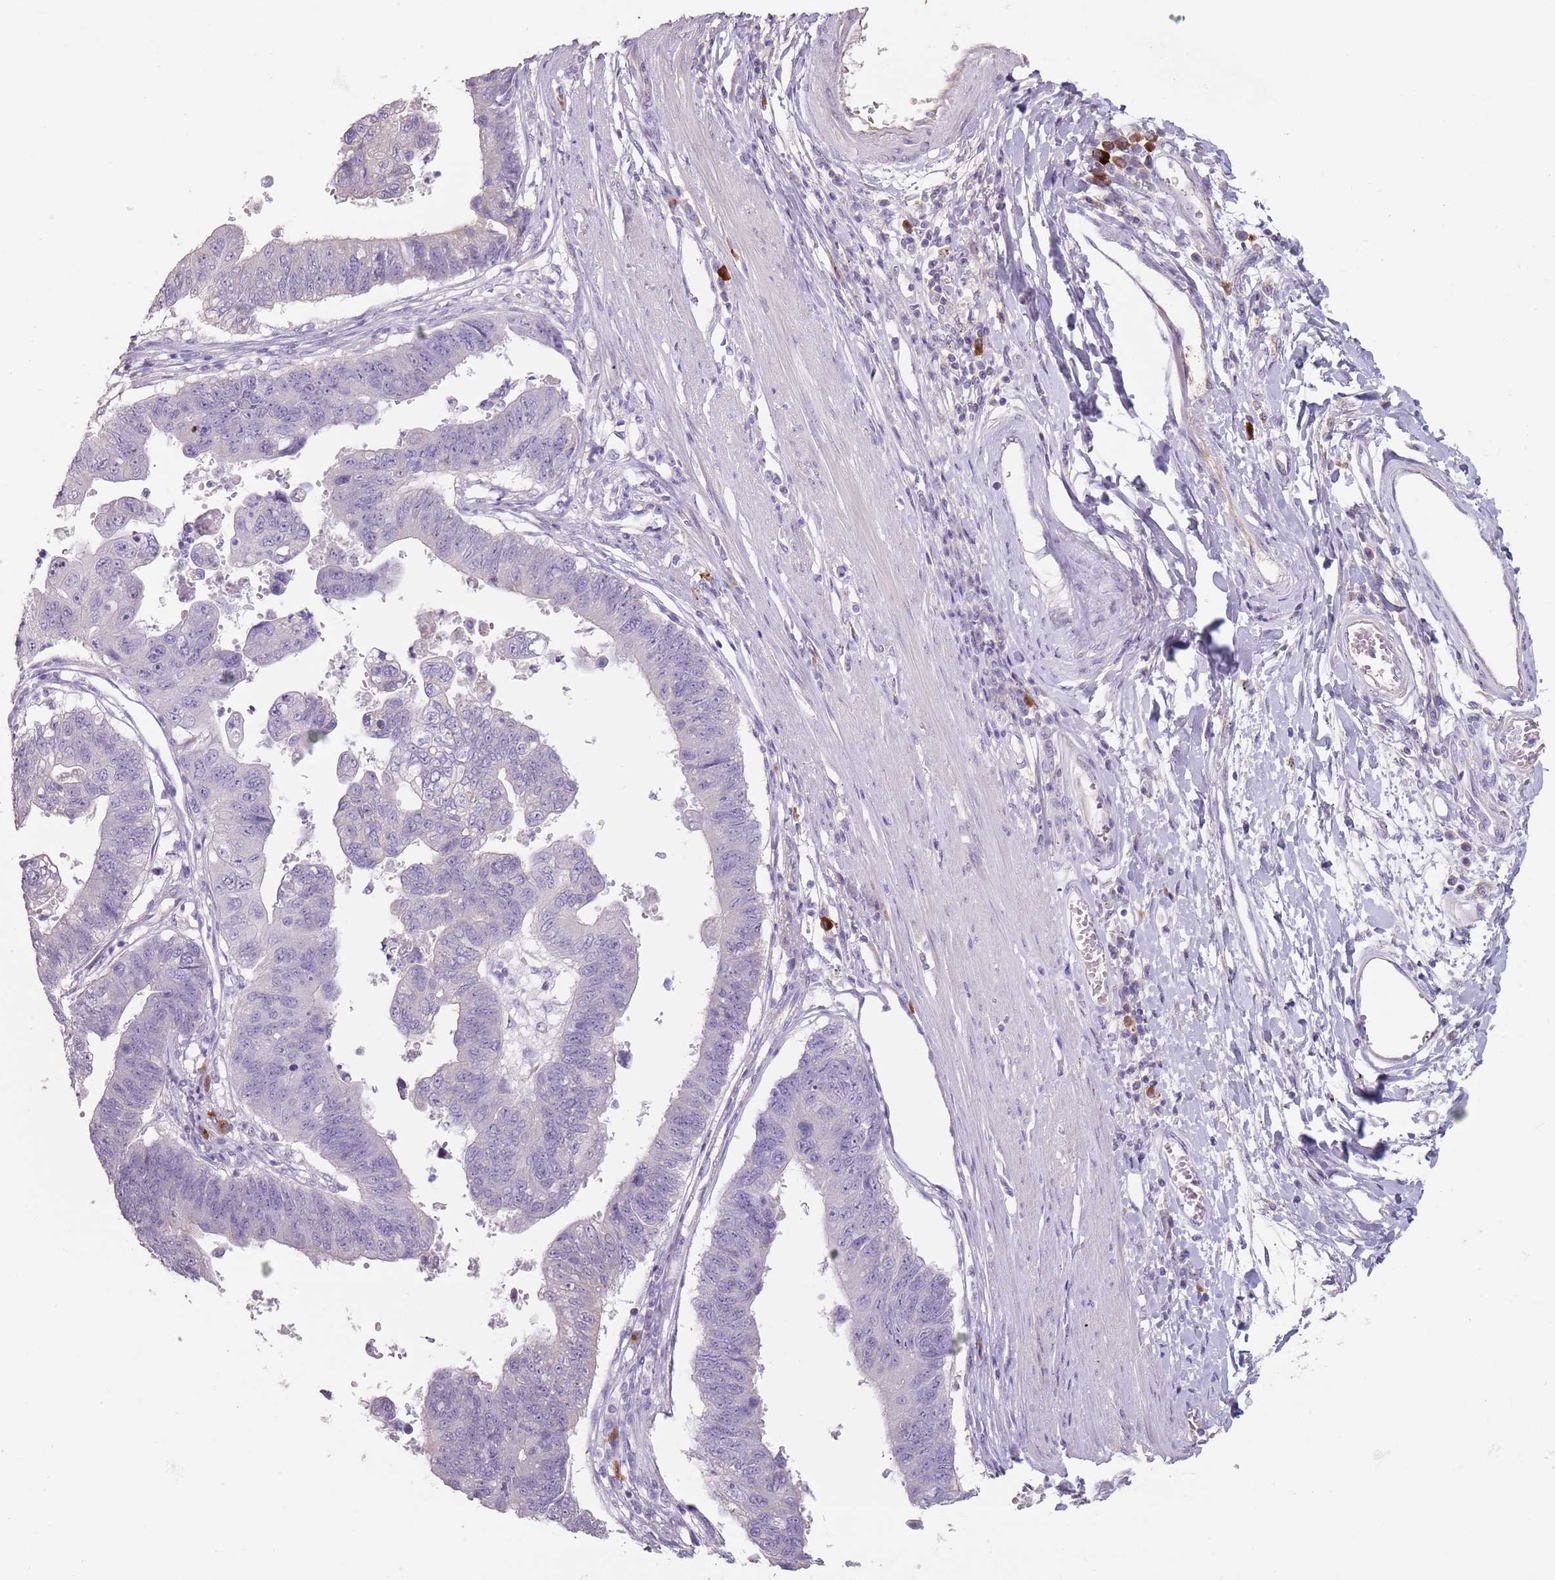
{"staining": {"intensity": "negative", "quantity": "none", "location": "none"}, "tissue": "stomach cancer", "cell_type": "Tumor cells", "image_type": "cancer", "snomed": [{"axis": "morphology", "description": "Adenocarcinoma, NOS"}, {"axis": "topography", "description": "Stomach"}], "caption": "High magnification brightfield microscopy of stomach cancer (adenocarcinoma) stained with DAB (3,3'-diaminobenzidine) (brown) and counterstained with hematoxylin (blue): tumor cells show no significant positivity.", "gene": "STYK1", "patient": {"sex": "male", "age": 59}}